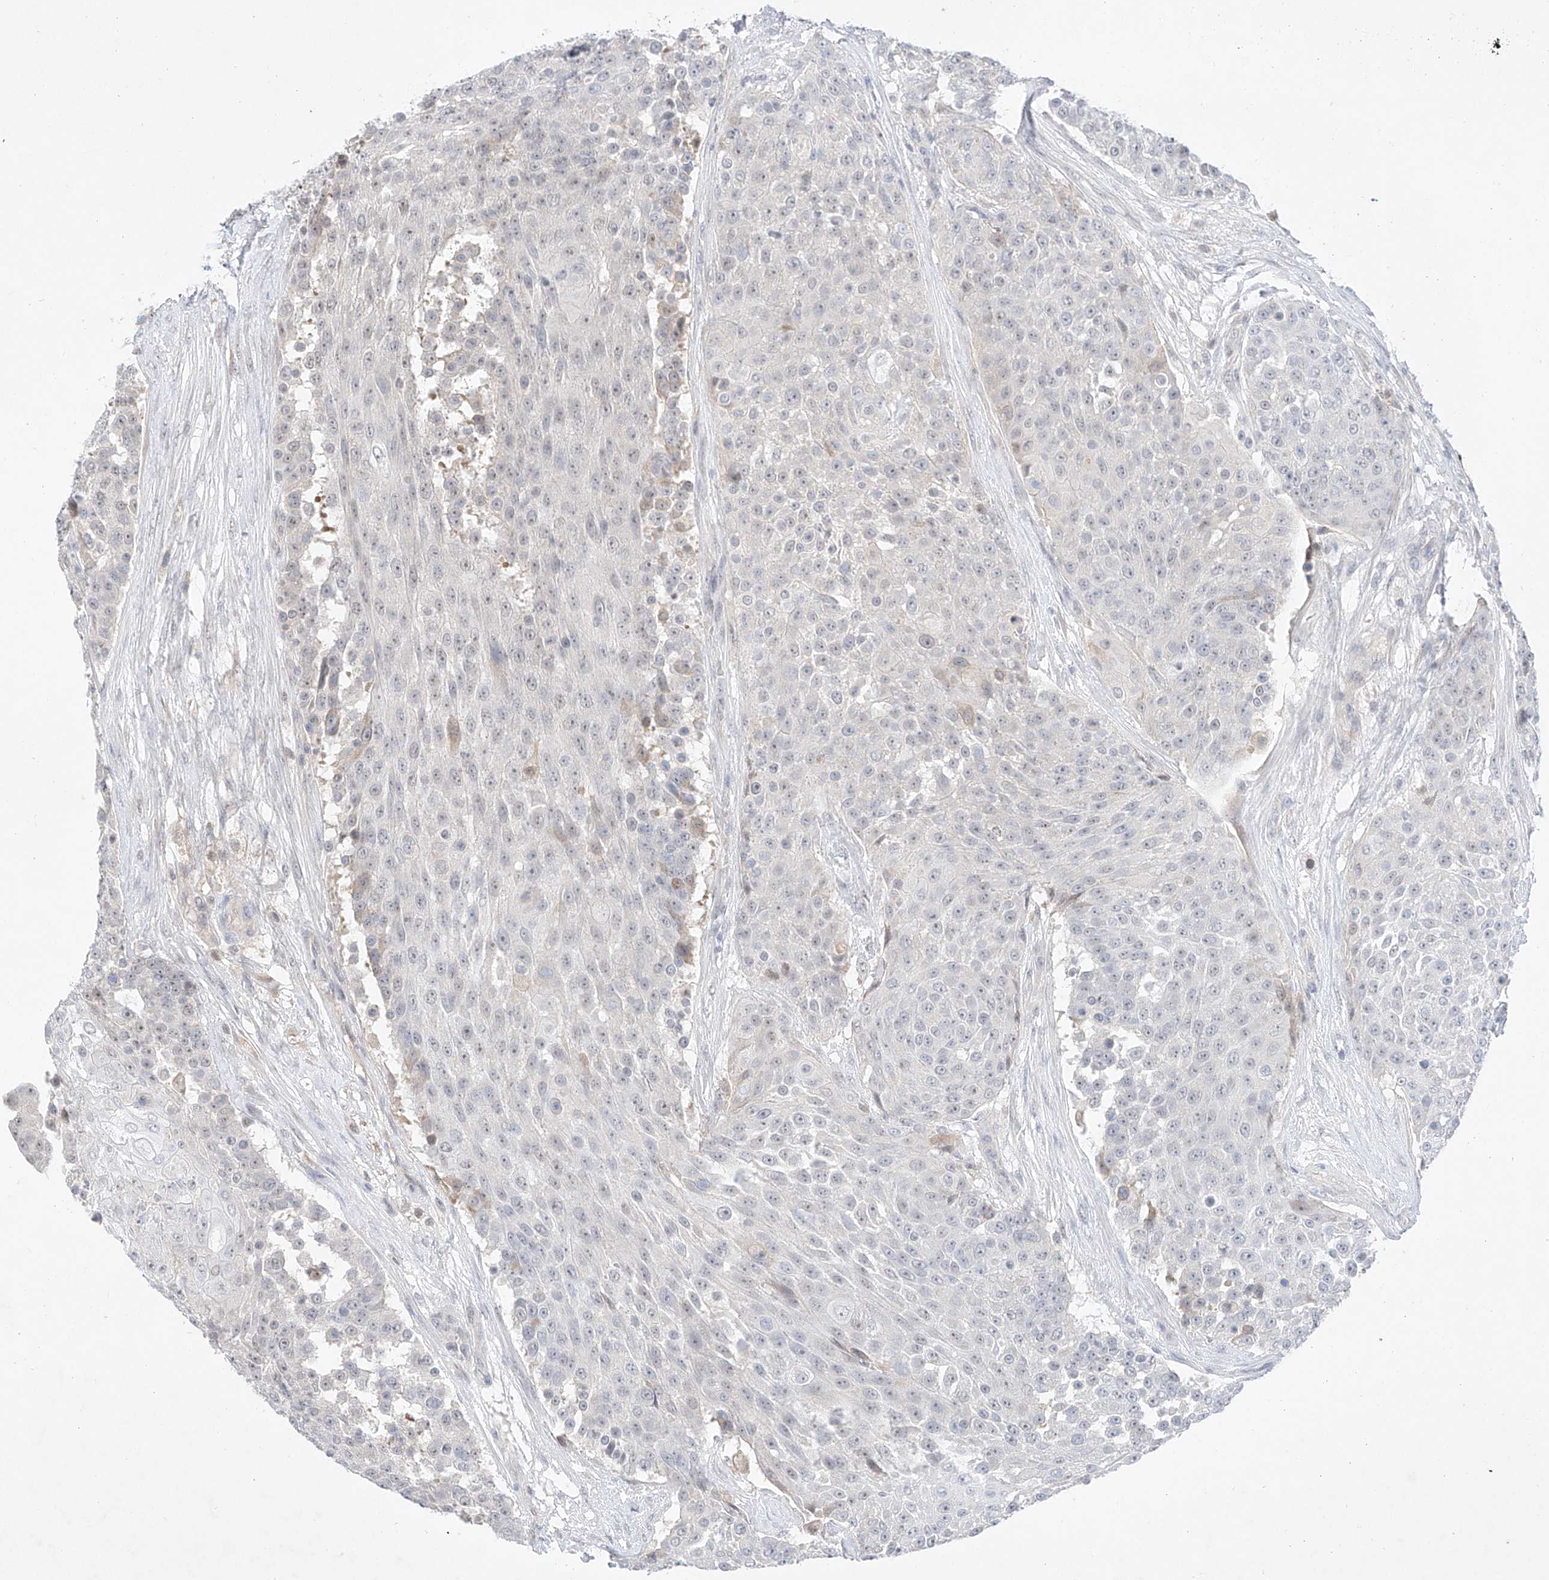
{"staining": {"intensity": "negative", "quantity": "none", "location": "none"}, "tissue": "urothelial cancer", "cell_type": "Tumor cells", "image_type": "cancer", "snomed": [{"axis": "morphology", "description": "Urothelial carcinoma, High grade"}, {"axis": "topography", "description": "Urinary bladder"}], "caption": "Immunohistochemical staining of urothelial cancer shows no significant expression in tumor cells. The staining is performed using DAB brown chromogen with nuclei counter-stained in using hematoxylin.", "gene": "IL22RA2", "patient": {"sex": "female", "age": 63}}